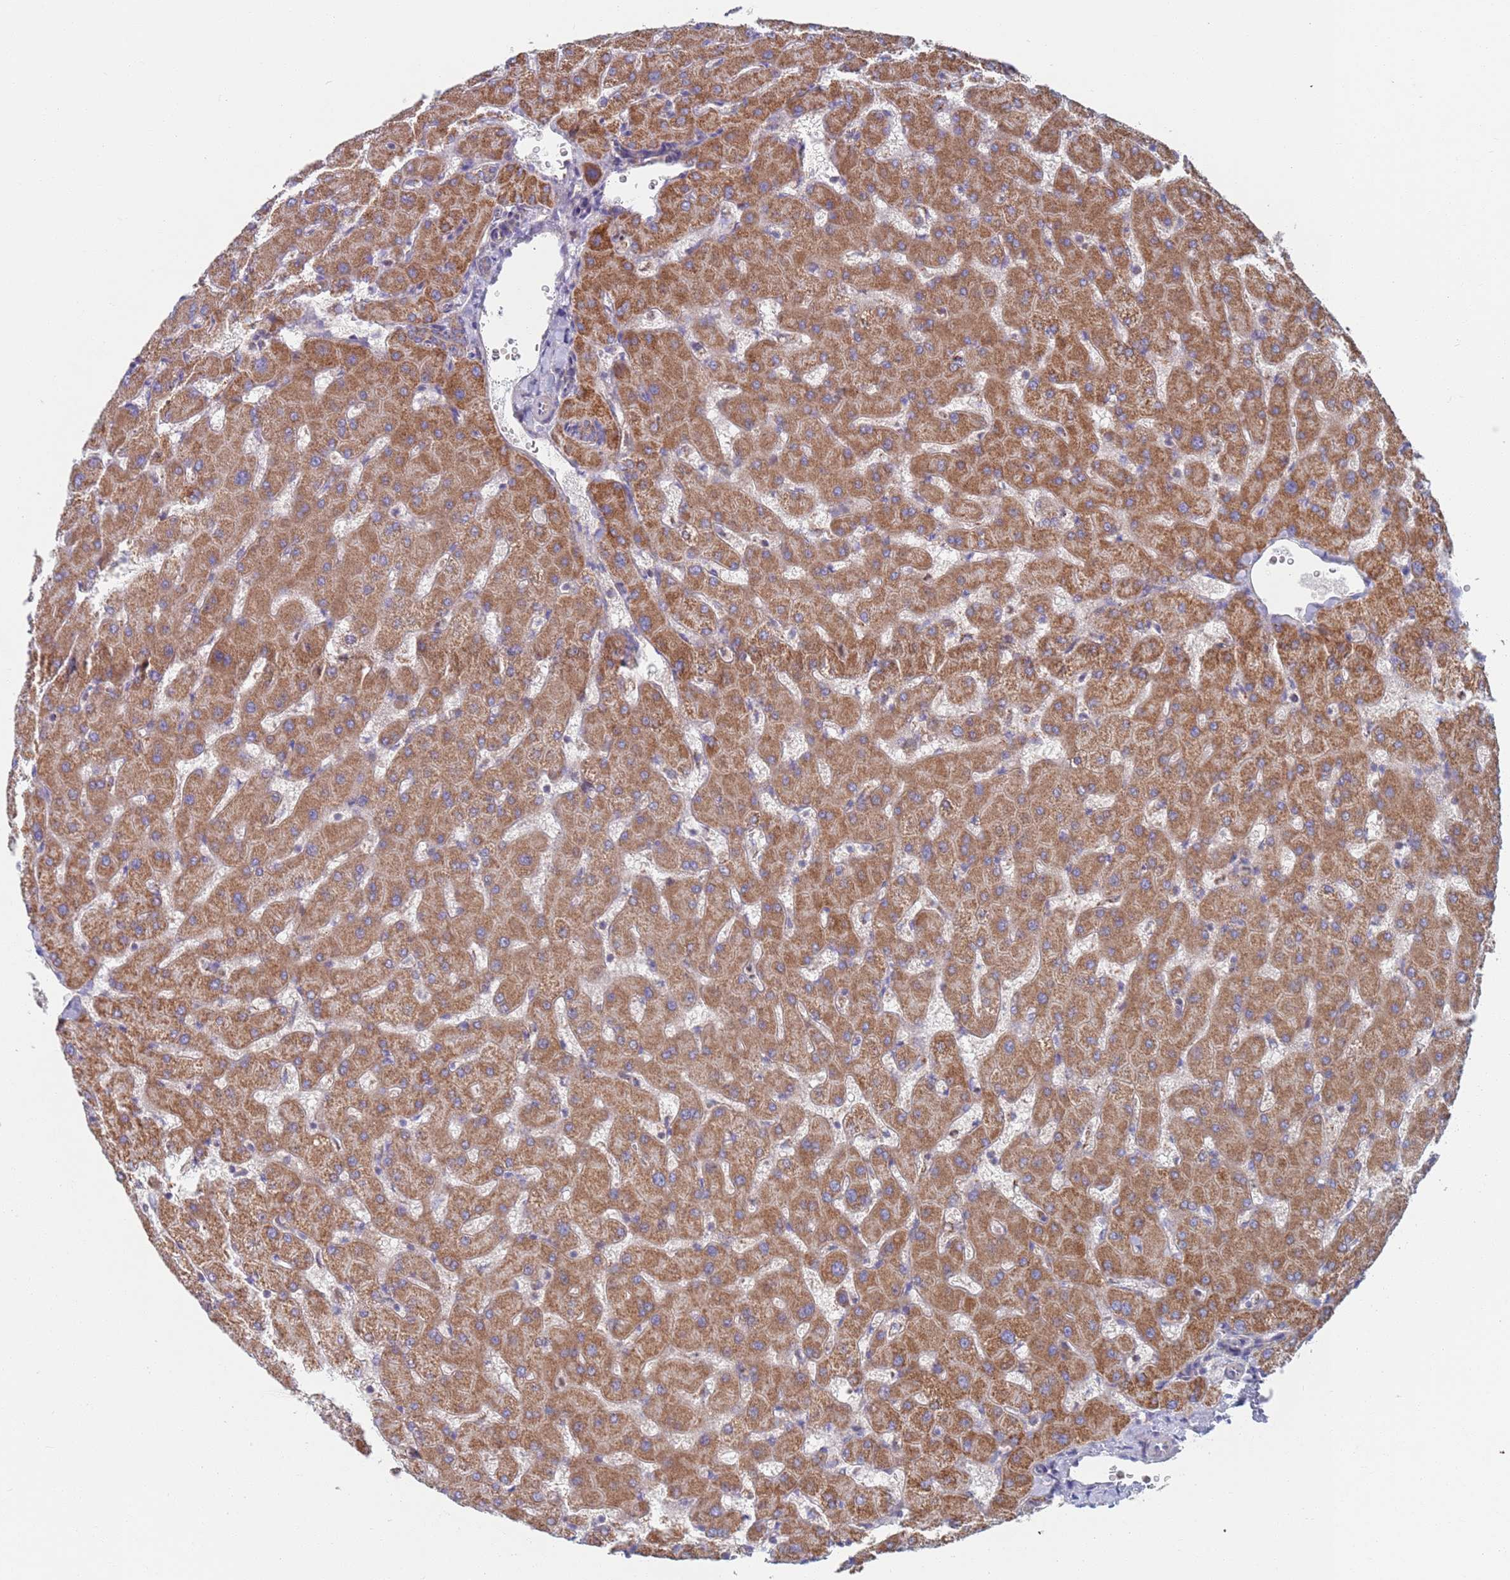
{"staining": {"intensity": "weak", "quantity": ">75%", "location": "cytoplasmic/membranous"}, "tissue": "liver", "cell_type": "Cholangiocytes", "image_type": "normal", "snomed": [{"axis": "morphology", "description": "Normal tissue, NOS"}, {"axis": "topography", "description": "Liver"}], "caption": "Immunohistochemistry micrograph of benign liver: liver stained using immunohistochemistry displays low levels of weak protein expression localized specifically in the cytoplasmic/membranous of cholangiocytes, appearing as a cytoplasmic/membranous brown color.", "gene": "CHCHD6", "patient": {"sex": "female", "age": 63}}